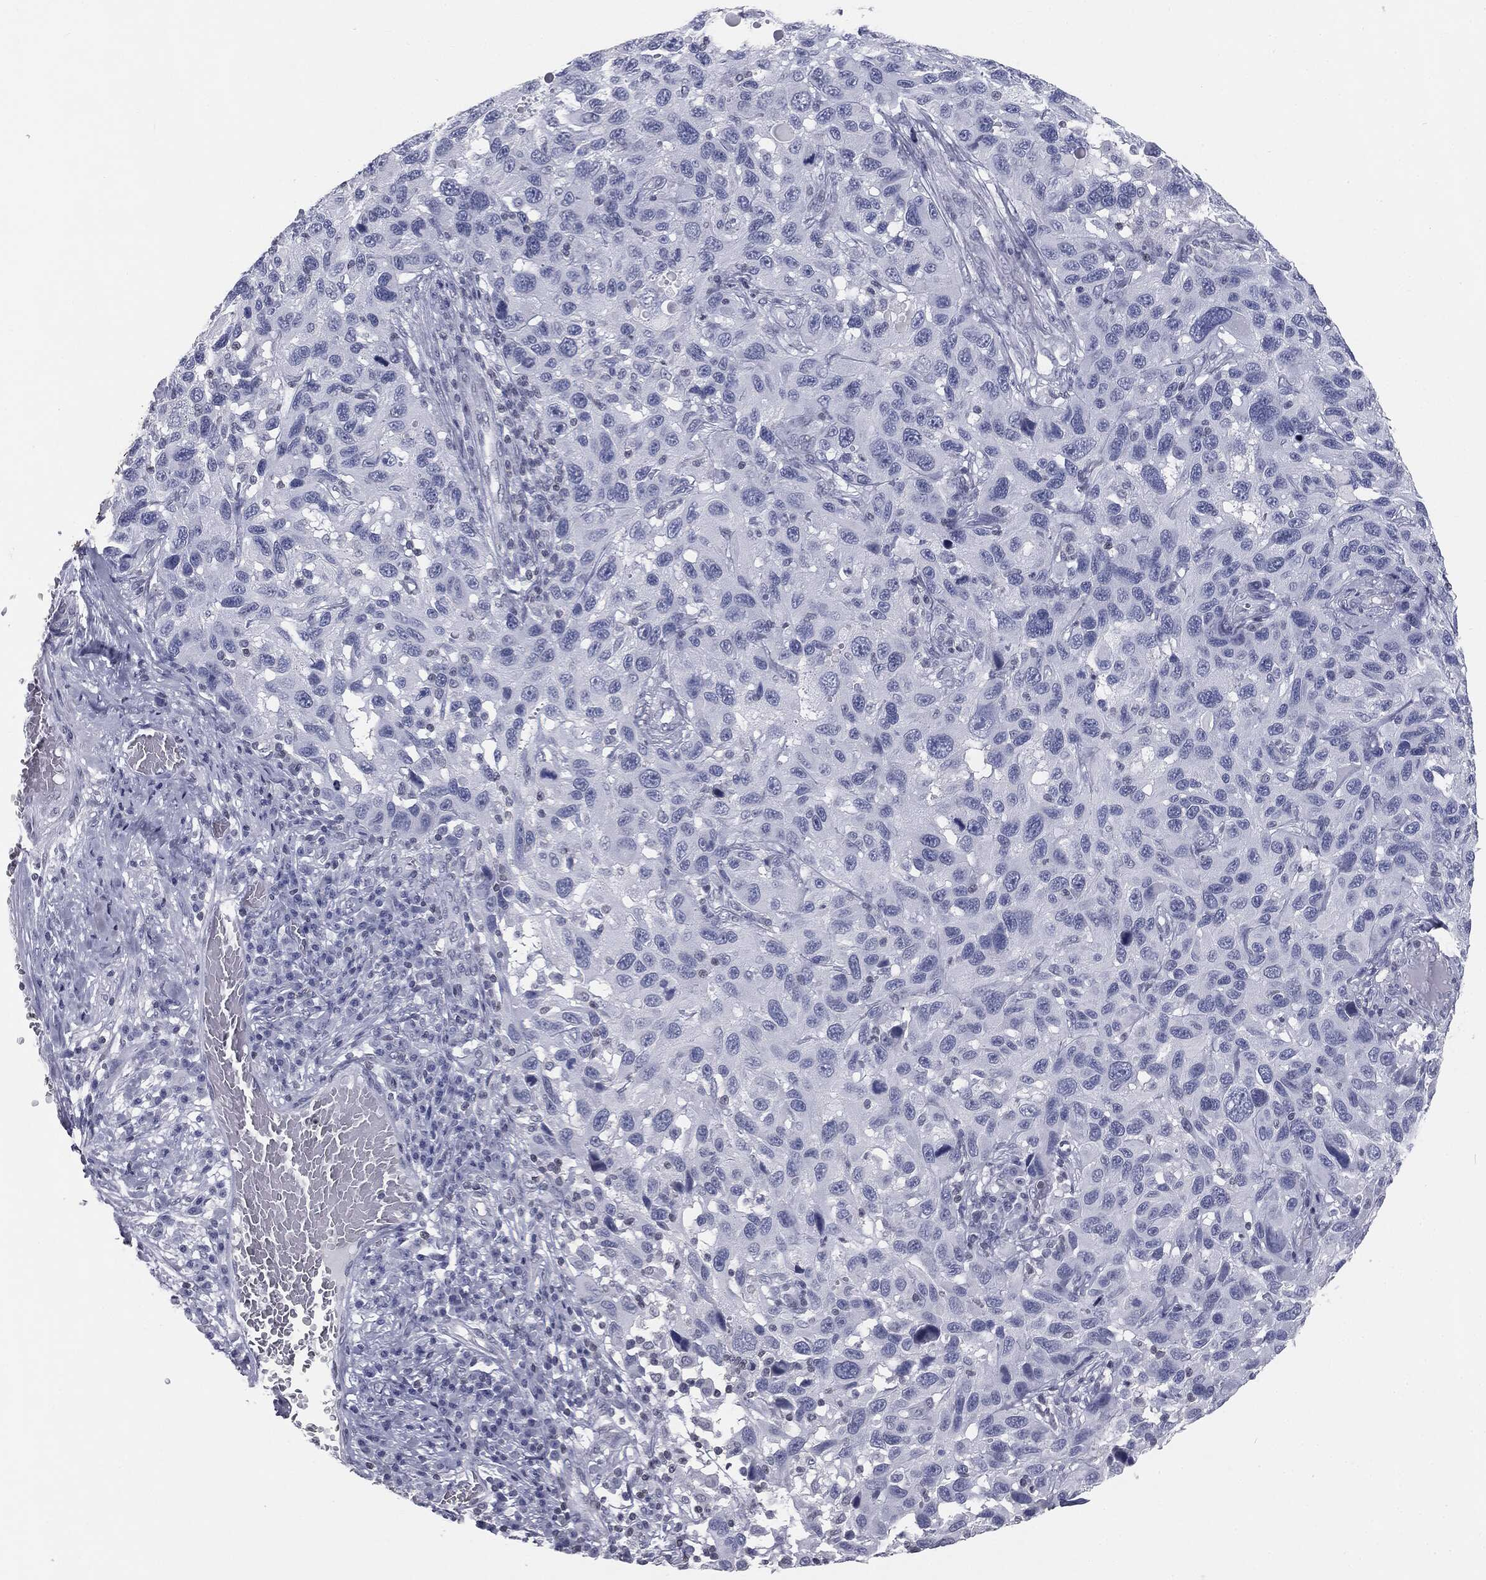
{"staining": {"intensity": "negative", "quantity": "none", "location": "none"}, "tissue": "melanoma", "cell_type": "Tumor cells", "image_type": "cancer", "snomed": [{"axis": "morphology", "description": "Malignant melanoma, NOS"}, {"axis": "topography", "description": "Skin"}], "caption": "Malignant melanoma stained for a protein using immunohistochemistry displays no staining tumor cells.", "gene": "ALDOB", "patient": {"sex": "male", "age": 53}}